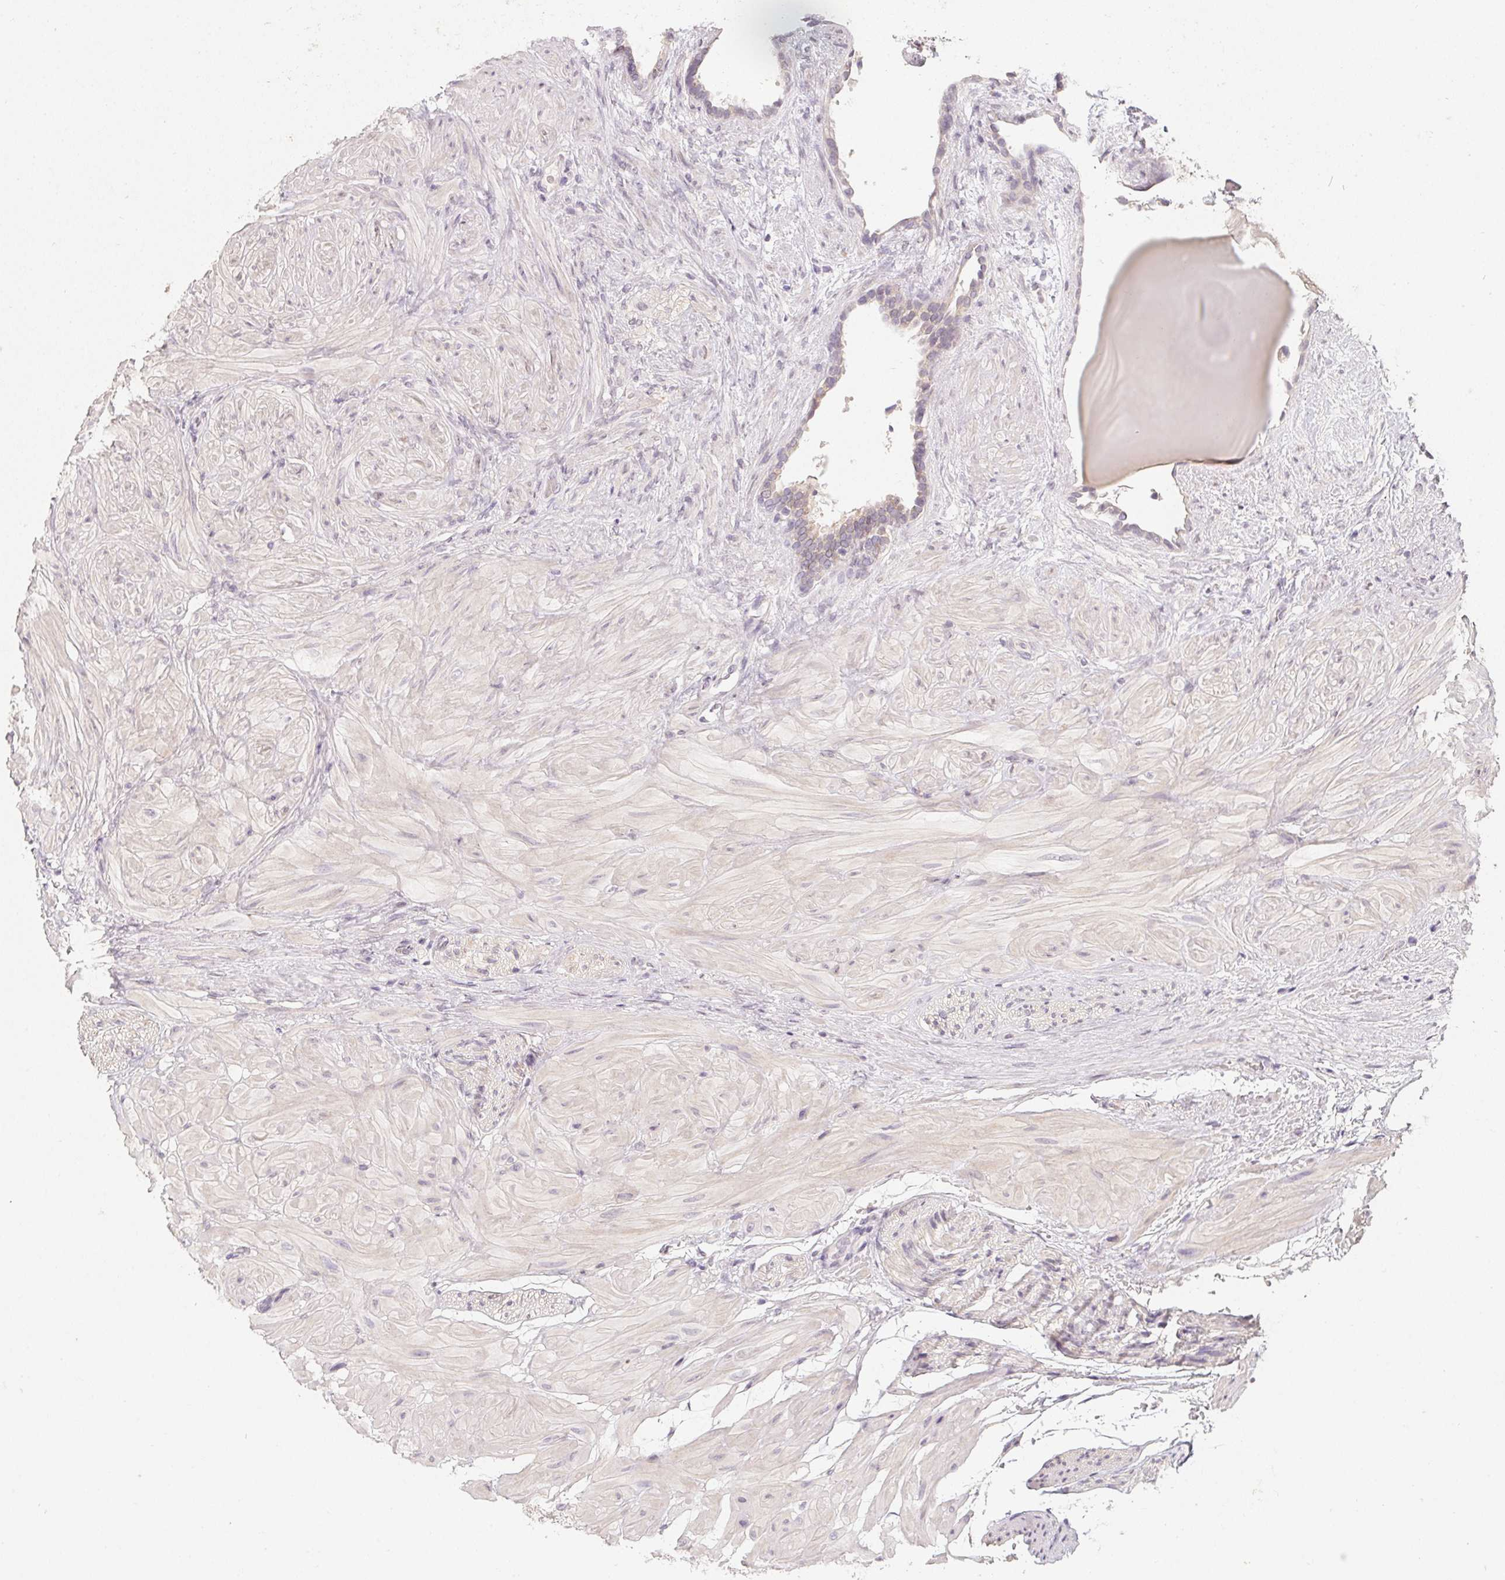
{"staining": {"intensity": "weak", "quantity": "25%-75%", "location": "cytoplasmic/membranous"}, "tissue": "seminal vesicle", "cell_type": "Glandular cells", "image_type": "normal", "snomed": [{"axis": "morphology", "description": "Normal tissue, NOS"}, {"axis": "topography", "description": "Seminal veicle"}], "caption": "Normal seminal vesicle displays weak cytoplasmic/membranous staining in approximately 25%-75% of glandular cells, visualized by immunohistochemistry.", "gene": "SOAT1", "patient": {"sex": "male", "age": 57}}